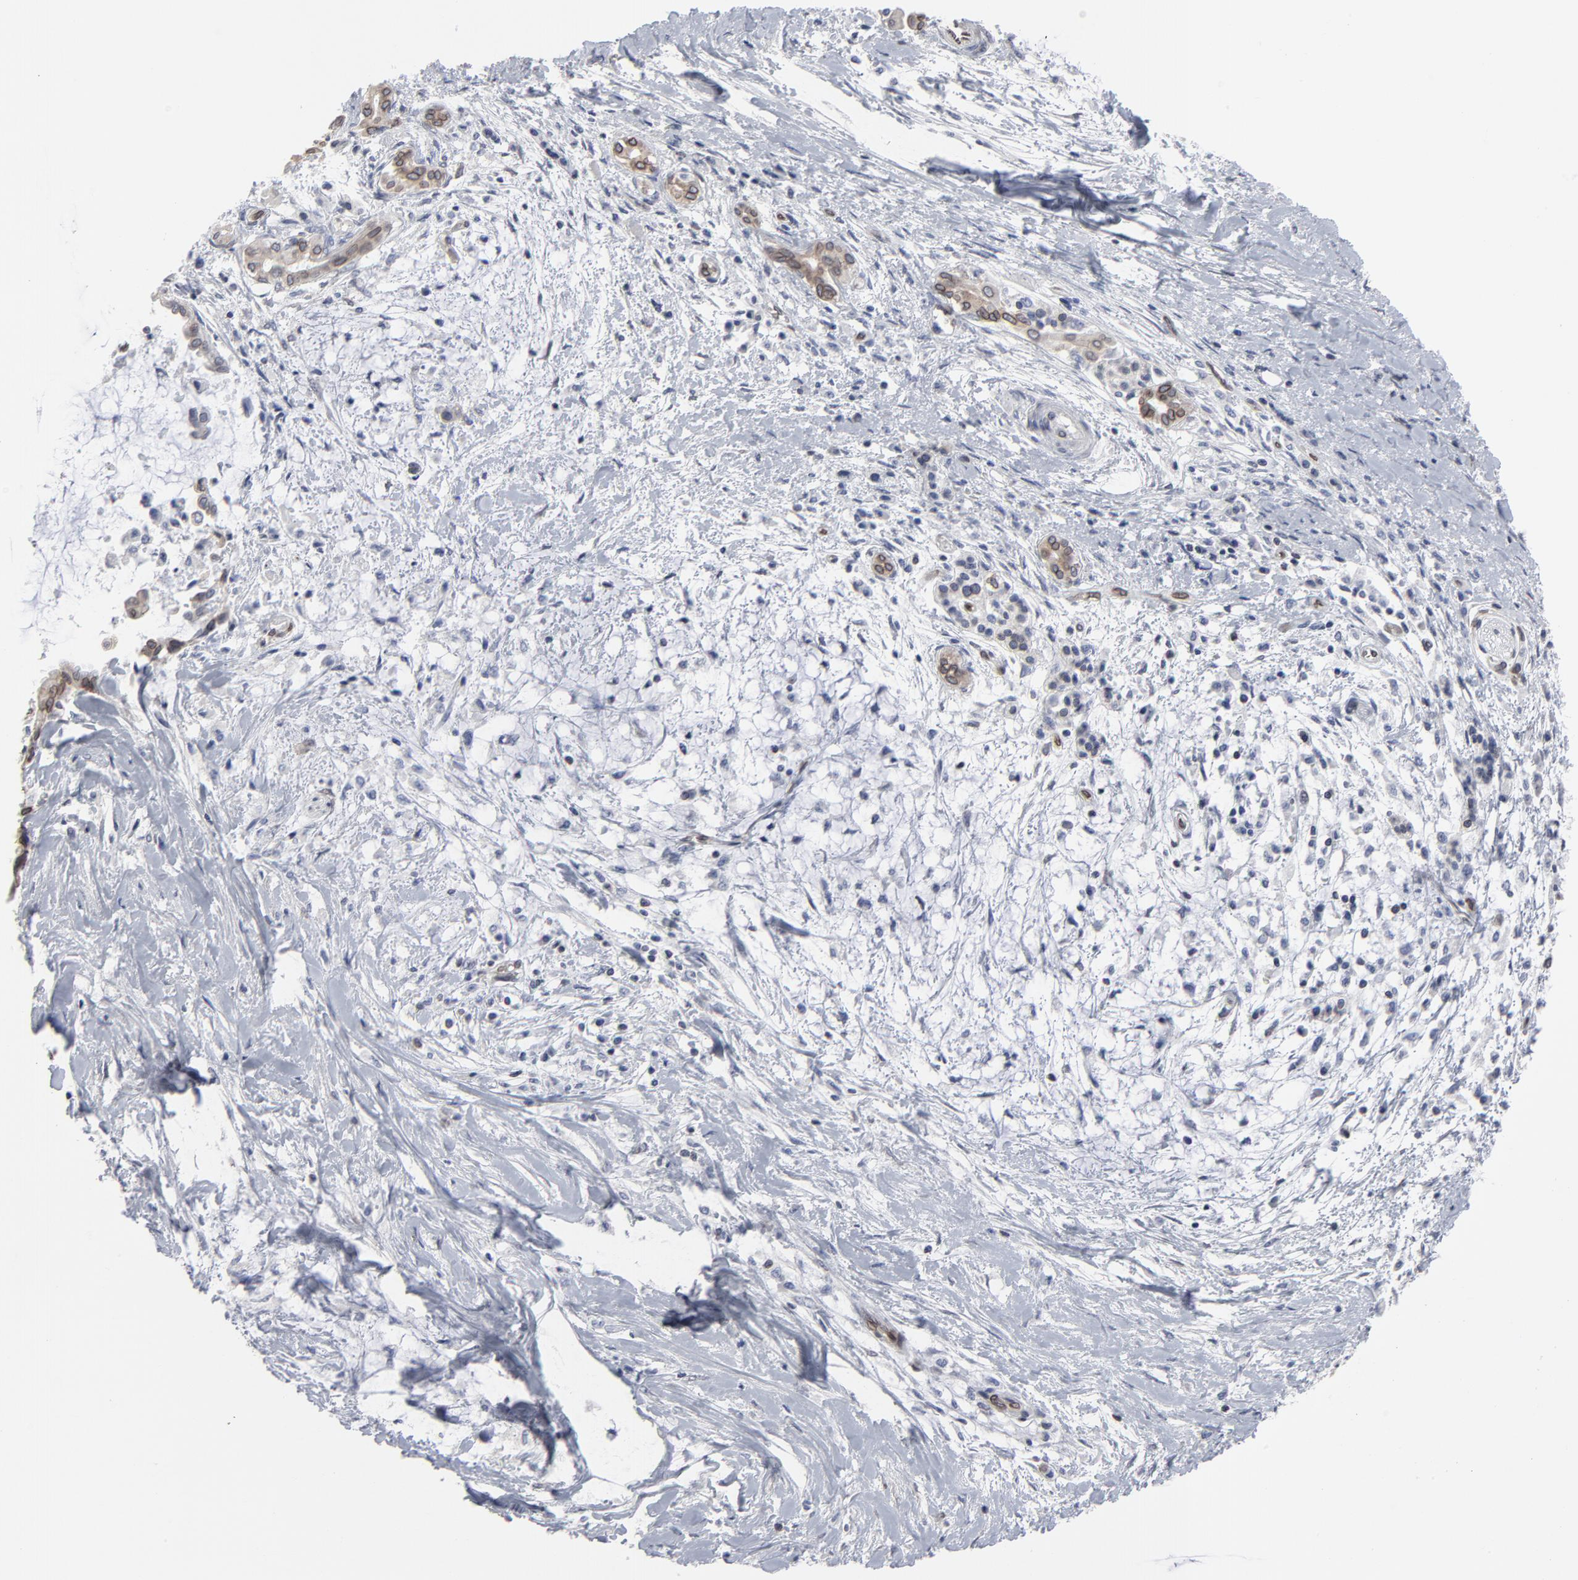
{"staining": {"intensity": "moderate", "quantity": ">75%", "location": "cytoplasmic/membranous,nuclear"}, "tissue": "pancreatic cancer", "cell_type": "Tumor cells", "image_type": "cancer", "snomed": [{"axis": "morphology", "description": "Adenocarcinoma, NOS"}, {"axis": "topography", "description": "Pancreas"}], "caption": "Human adenocarcinoma (pancreatic) stained with a protein marker exhibits moderate staining in tumor cells.", "gene": "SYNE2", "patient": {"sex": "female", "age": 64}}